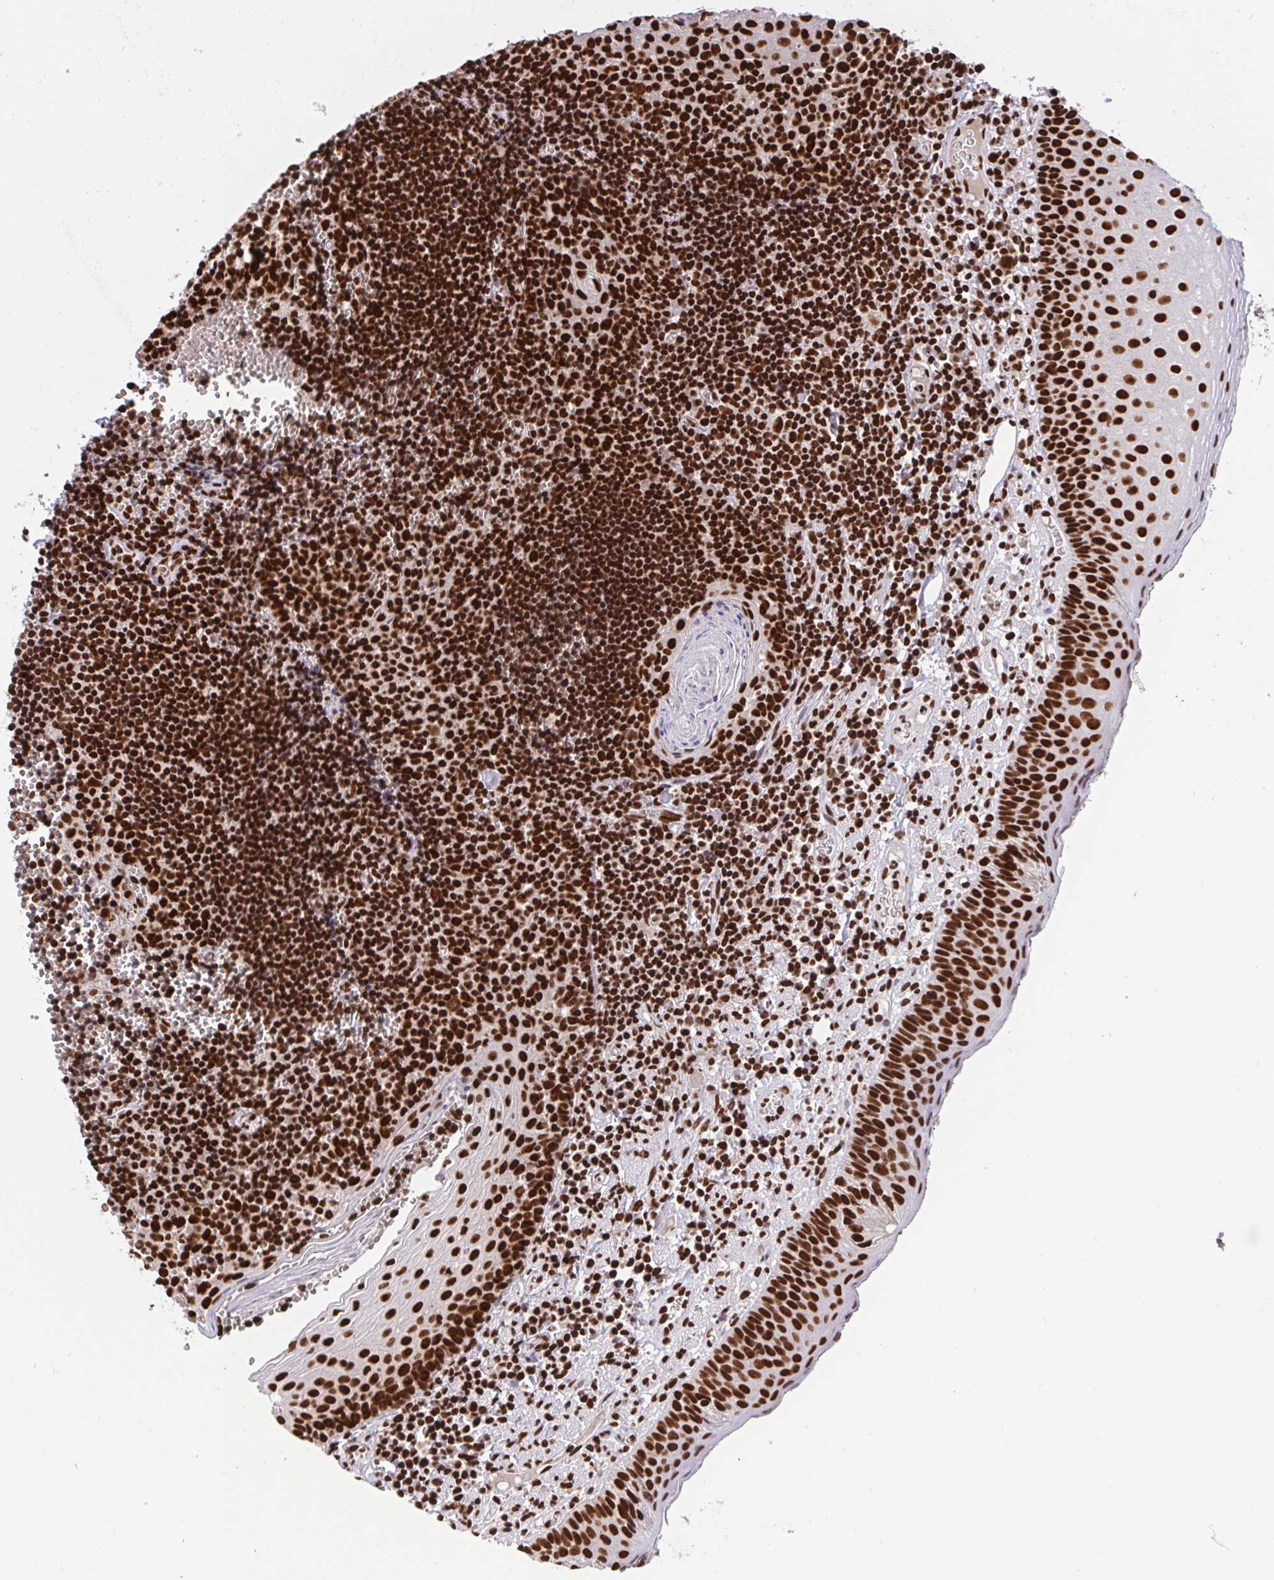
{"staining": {"intensity": "strong", "quantity": ">75%", "location": "nuclear"}, "tissue": "oral mucosa", "cell_type": "Squamous epithelial cells", "image_type": "normal", "snomed": [{"axis": "morphology", "description": "Normal tissue, NOS"}, {"axis": "morphology", "description": "Squamous cell carcinoma, NOS"}, {"axis": "topography", "description": "Oral tissue"}, {"axis": "topography", "description": "Head-Neck"}], "caption": "Protein staining of unremarkable oral mucosa shows strong nuclear expression in approximately >75% of squamous epithelial cells. (Brightfield microscopy of DAB IHC at high magnification).", "gene": "ENSG00000268083", "patient": {"sex": "male", "age": 58}}